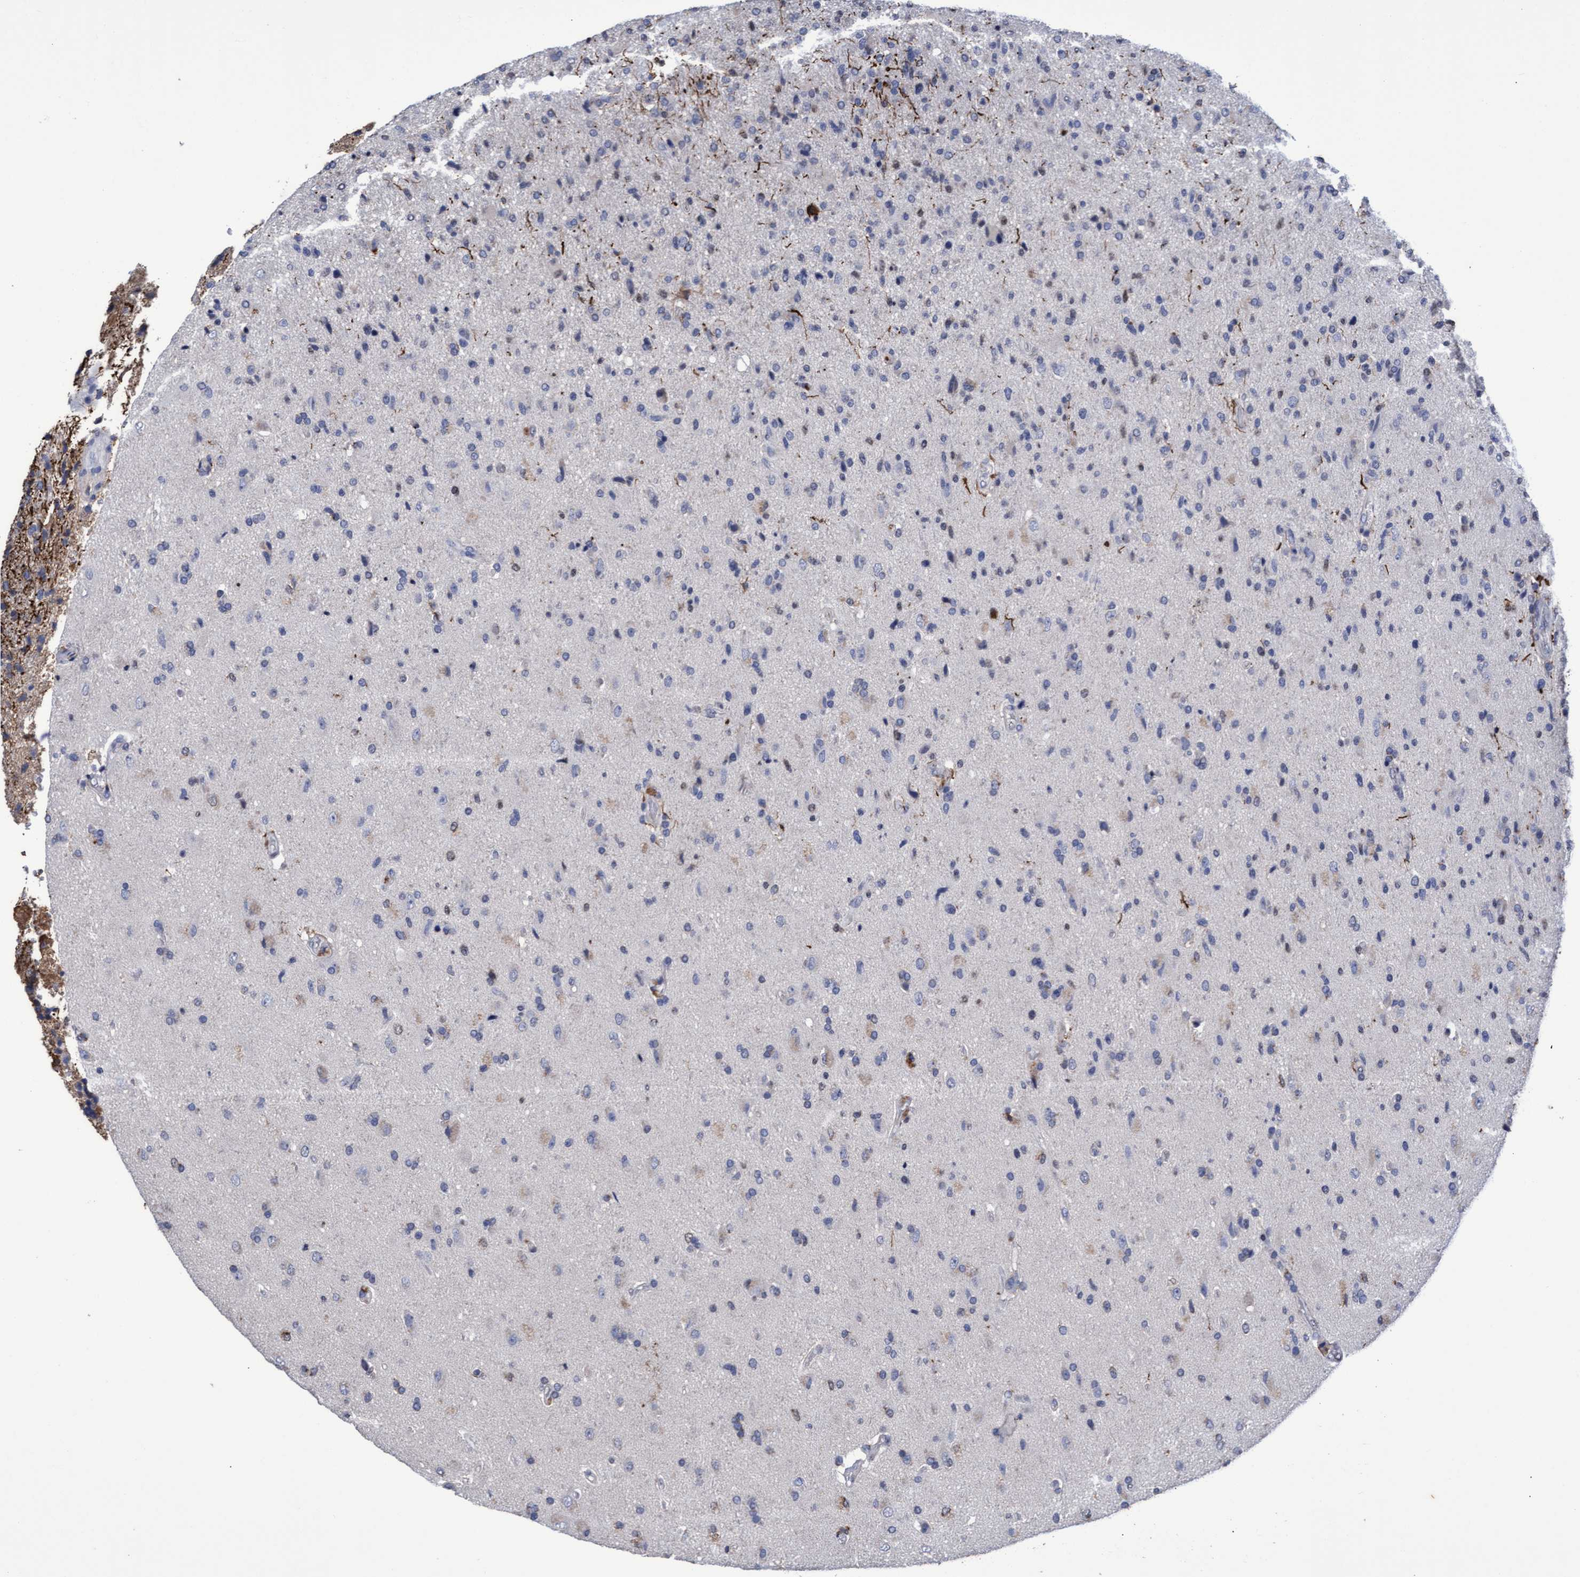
{"staining": {"intensity": "negative", "quantity": "none", "location": "none"}, "tissue": "glioma", "cell_type": "Tumor cells", "image_type": "cancer", "snomed": [{"axis": "morphology", "description": "Glioma, malignant, High grade"}, {"axis": "topography", "description": "Brain"}], "caption": "Protein analysis of glioma displays no significant expression in tumor cells.", "gene": "GPR39", "patient": {"sex": "male", "age": 72}}